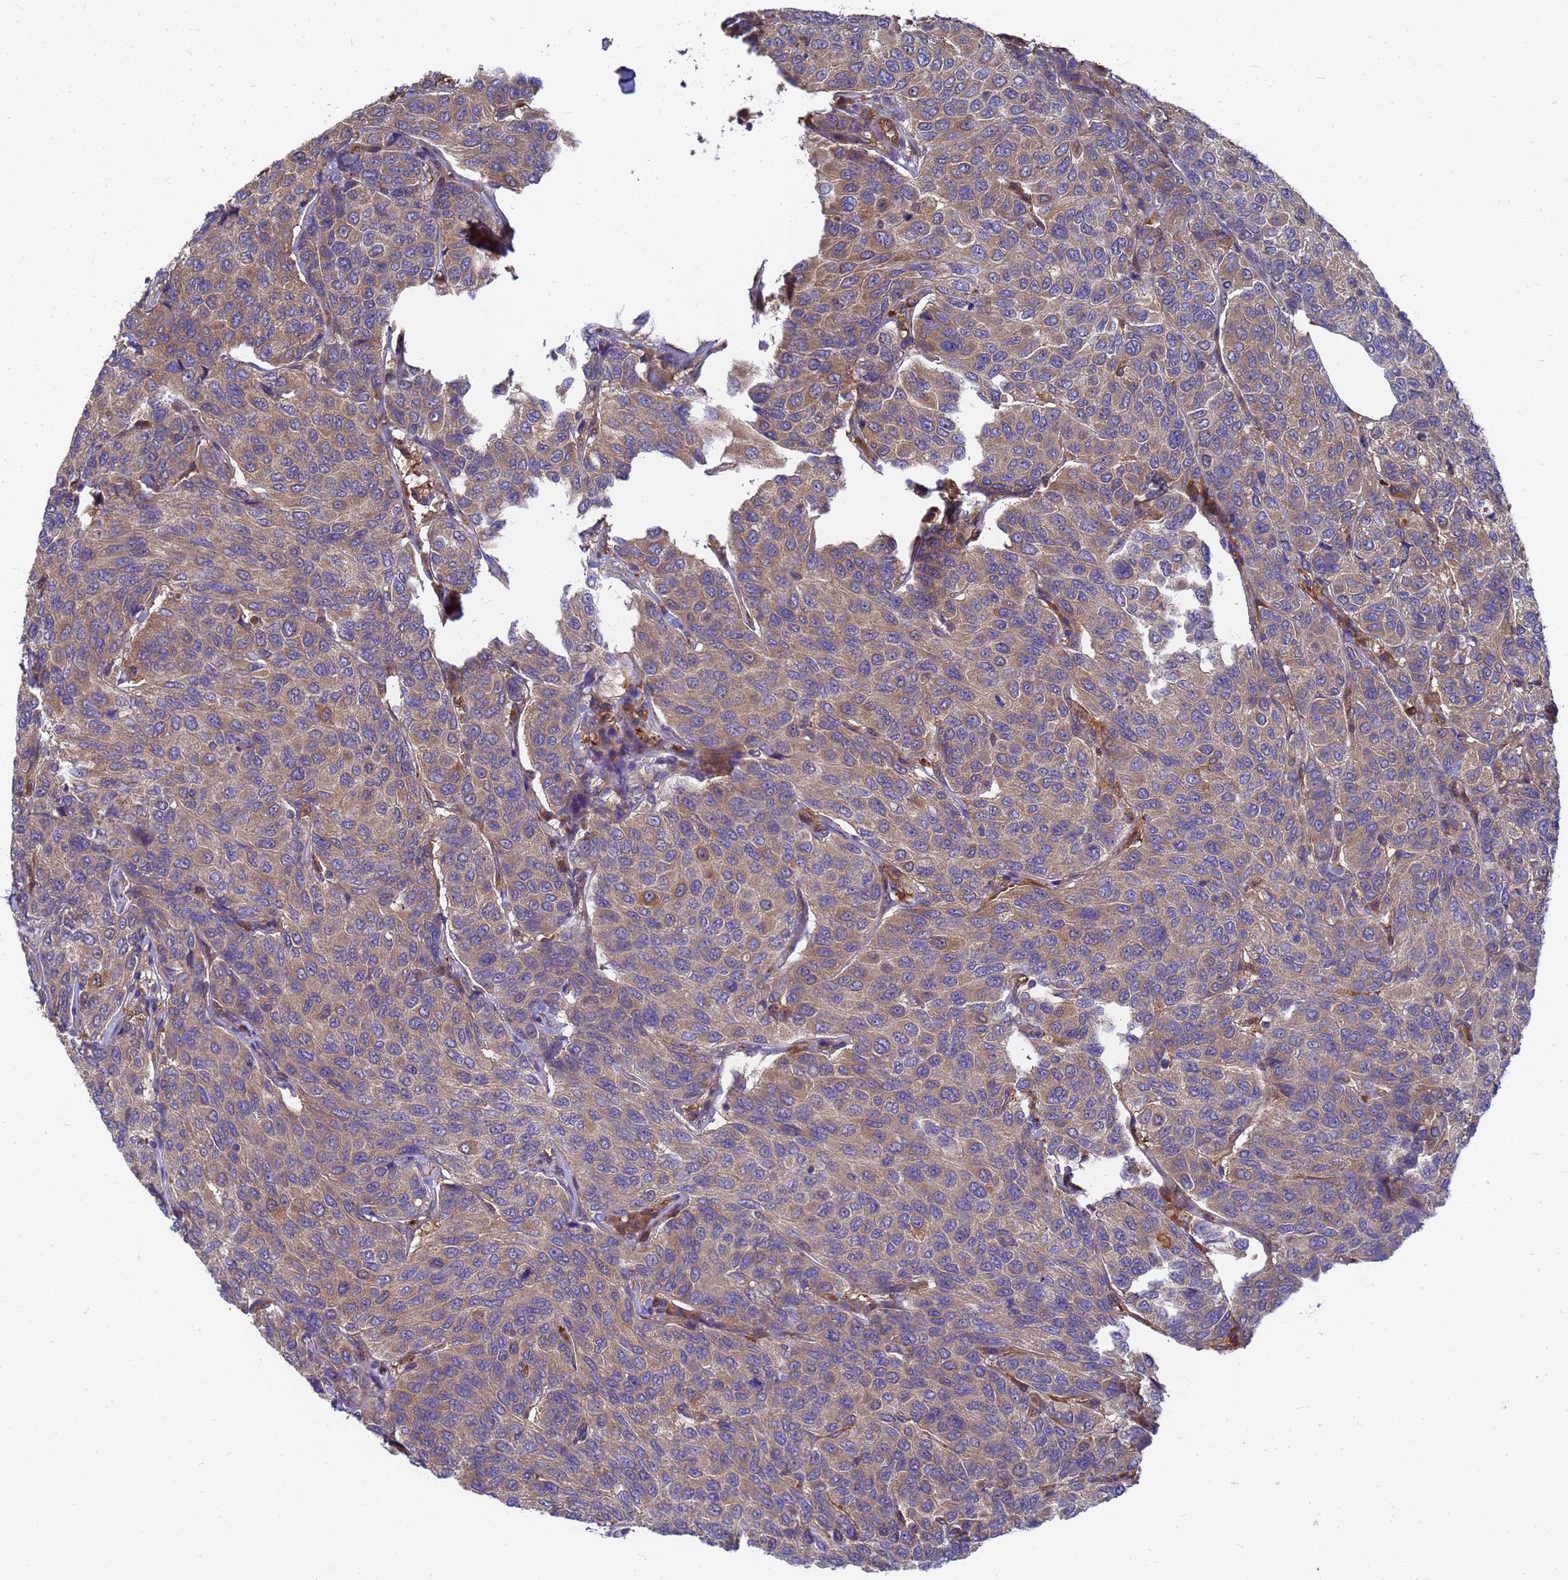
{"staining": {"intensity": "weak", "quantity": "25%-75%", "location": "cytoplasmic/membranous"}, "tissue": "breast cancer", "cell_type": "Tumor cells", "image_type": "cancer", "snomed": [{"axis": "morphology", "description": "Duct carcinoma"}, {"axis": "topography", "description": "Breast"}], "caption": "Immunohistochemical staining of intraductal carcinoma (breast) exhibits weak cytoplasmic/membranous protein staining in approximately 25%-75% of tumor cells.", "gene": "SLC35E2B", "patient": {"sex": "female", "age": 55}}